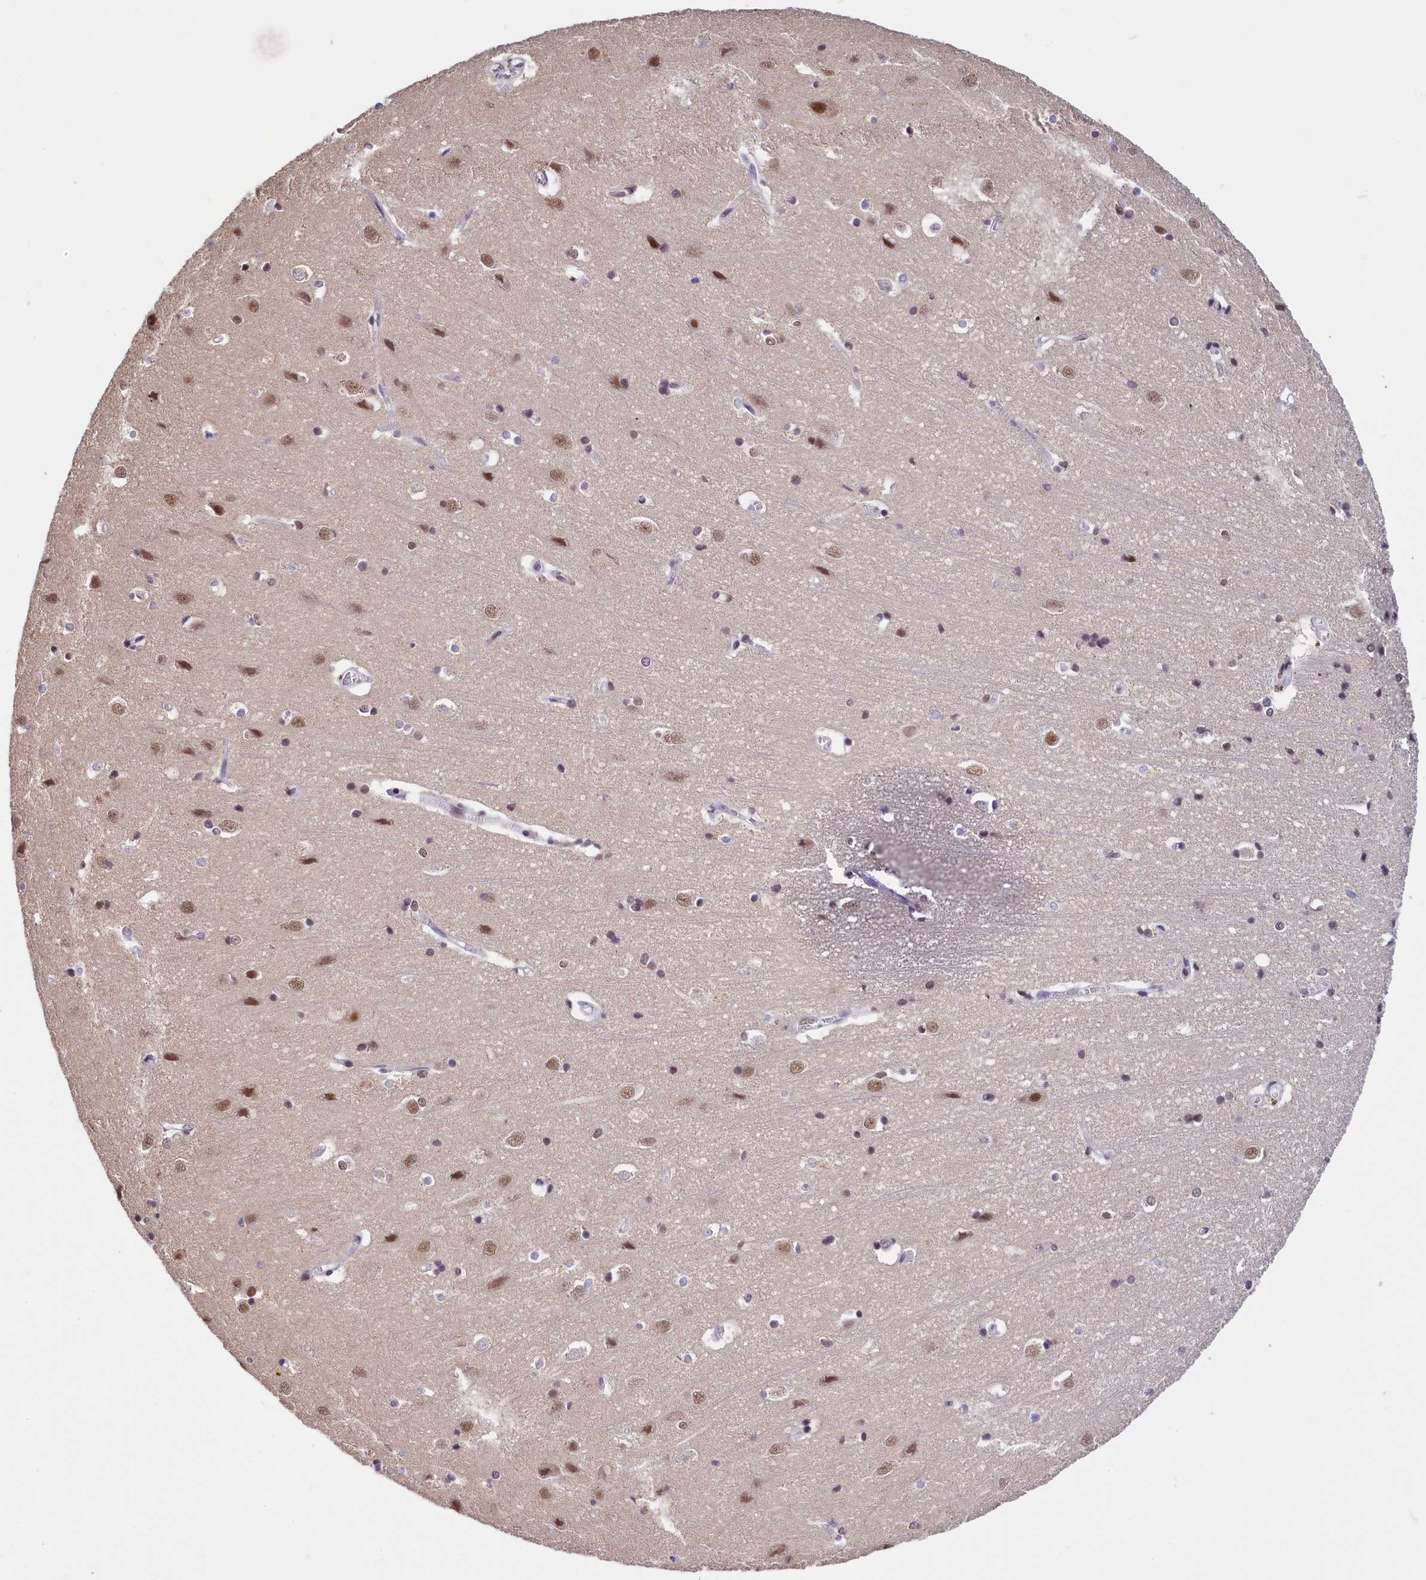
{"staining": {"intensity": "negative", "quantity": "none", "location": "none"}, "tissue": "cerebral cortex", "cell_type": "Endothelial cells", "image_type": "normal", "snomed": [{"axis": "morphology", "description": "Normal tissue, NOS"}, {"axis": "topography", "description": "Cerebral cortex"}], "caption": "This is a micrograph of immunohistochemistry staining of benign cerebral cortex, which shows no staining in endothelial cells.", "gene": "ZC3H4", "patient": {"sex": "male", "age": 54}}